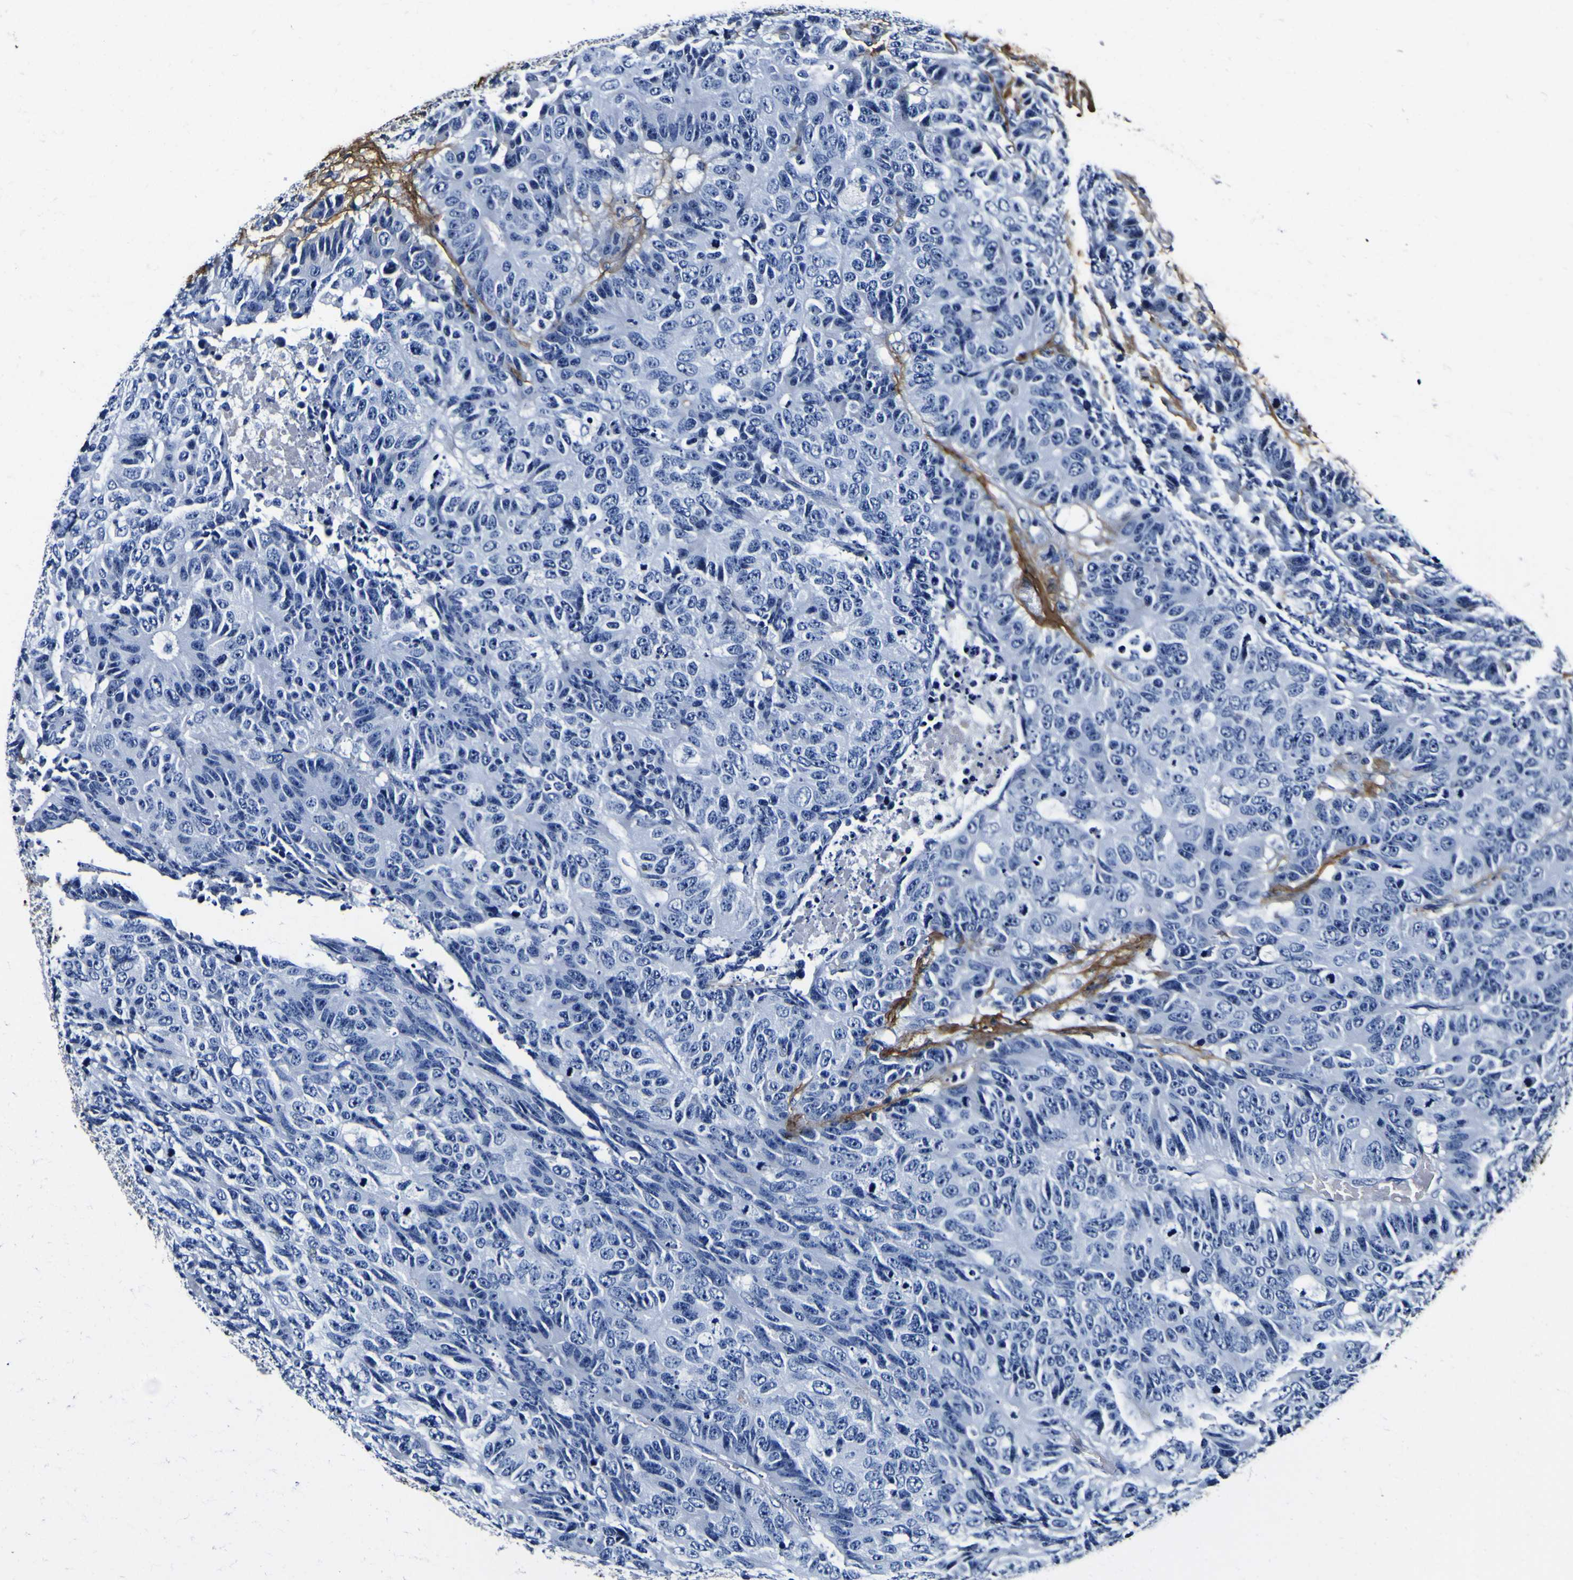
{"staining": {"intensity": "negative", "quantity": "none", "location": "none"}, "tissue": "colorectal cancer", "cell_type": "Tumor cells", "image_type": "cancer", "snomed": [{"axis": "morphology", "description": "Adenocarcinoma, NOS"}, {"axis": "topography", "description": "Colon"}], "caption": "This is an immunohistochemistry histopathology image of human colorectal cancer. There is no positivity in tumor cells.", "gene": "POSTN", "patient": {"sex": "female", "age": 86}}